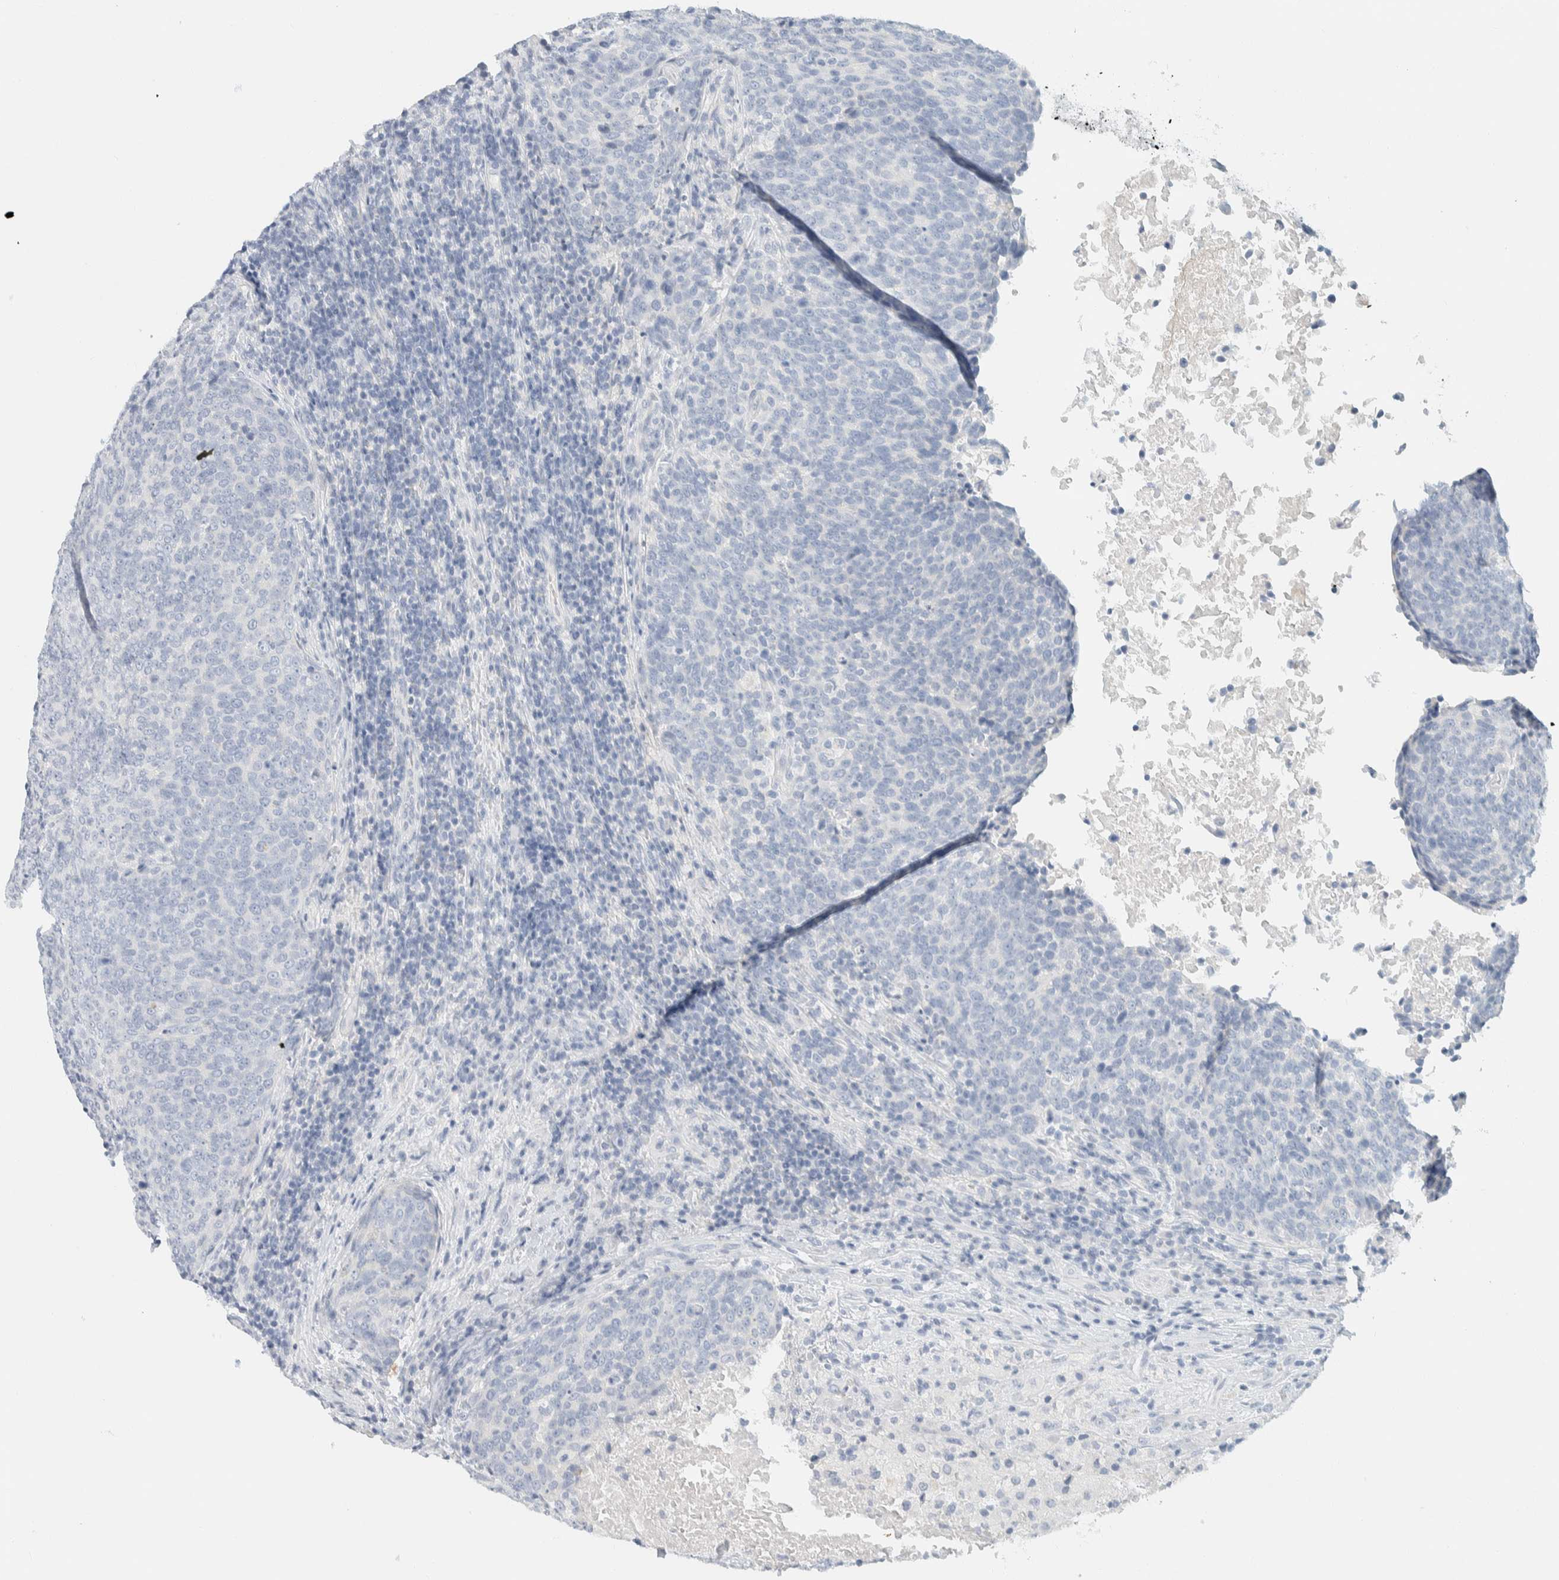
{"staining": {"intensity": "negative", "quantity": "none", "location": "none"}, "tissue": "head and neck cancer", "cell_type": "Tumor cells", "image_type": "cancer", "snomed": [{"axis": "morphology", "description": "Squamous cell carcinoma, NOS"}, {"axis": "morphology", "description": "Squamous cell carcinoma, metastatic, NOS"}, {"axis": "topography", "description": "Lymph node"}, {"axis": "topography", "description": "Head-Neck"}], "caption": "DAB (3,3'-diaminobenzidine) immunohistochemical staining of head and neck metastatic squamous cell carcinoma shows no significant expression in tumor cells. (Stains: DAB (3,3'-diaminobenzidine) IHC with hematoxylin counter stain, Microscopy: brightfield microscopy at high magnification).", "gene": "ALOX12B", "patient": {"sex": "male", "age": 62}}